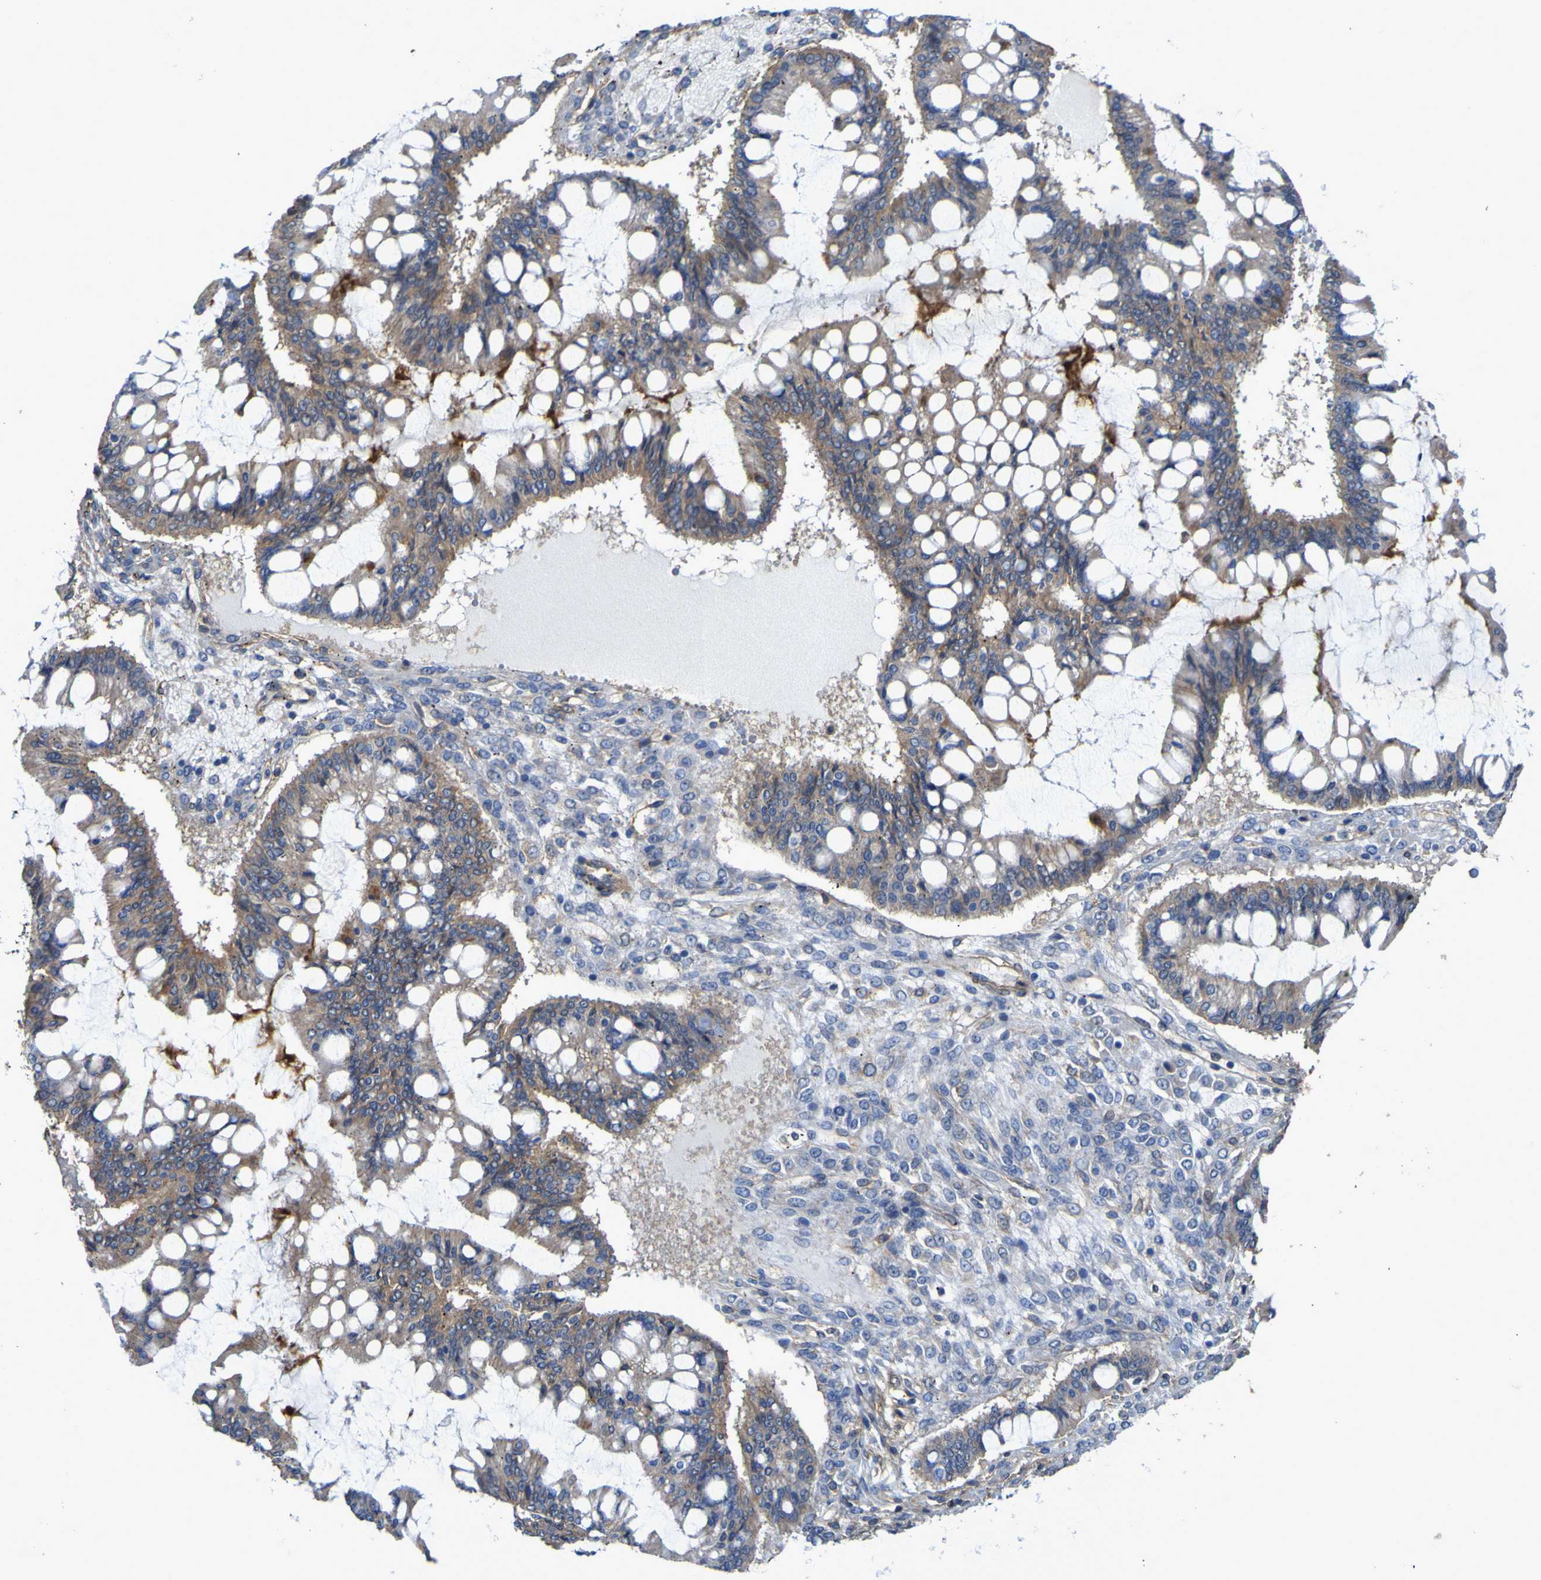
{"staining": {"intensity": "moderate", "quantity": ">75%", "location": "cytoplasmic/membranous"}, "tissue": "ovarian cancer", "cell_type": "Tumor cells", "image_type": "cancer", "snomed": [{"axis": "morphology", "description": "Cystadenocarcinoma, mucinous, NOS"}, {"axis": "topography", "description": "Ovary"}], "caption": "An image of ovarian cancer stained for a protein demonstrates moderate cytoplasmic/membranous brown staining in tumor cells.", "gene": "TNFSF15", "patient": {"sex": "female", "age": 73}}